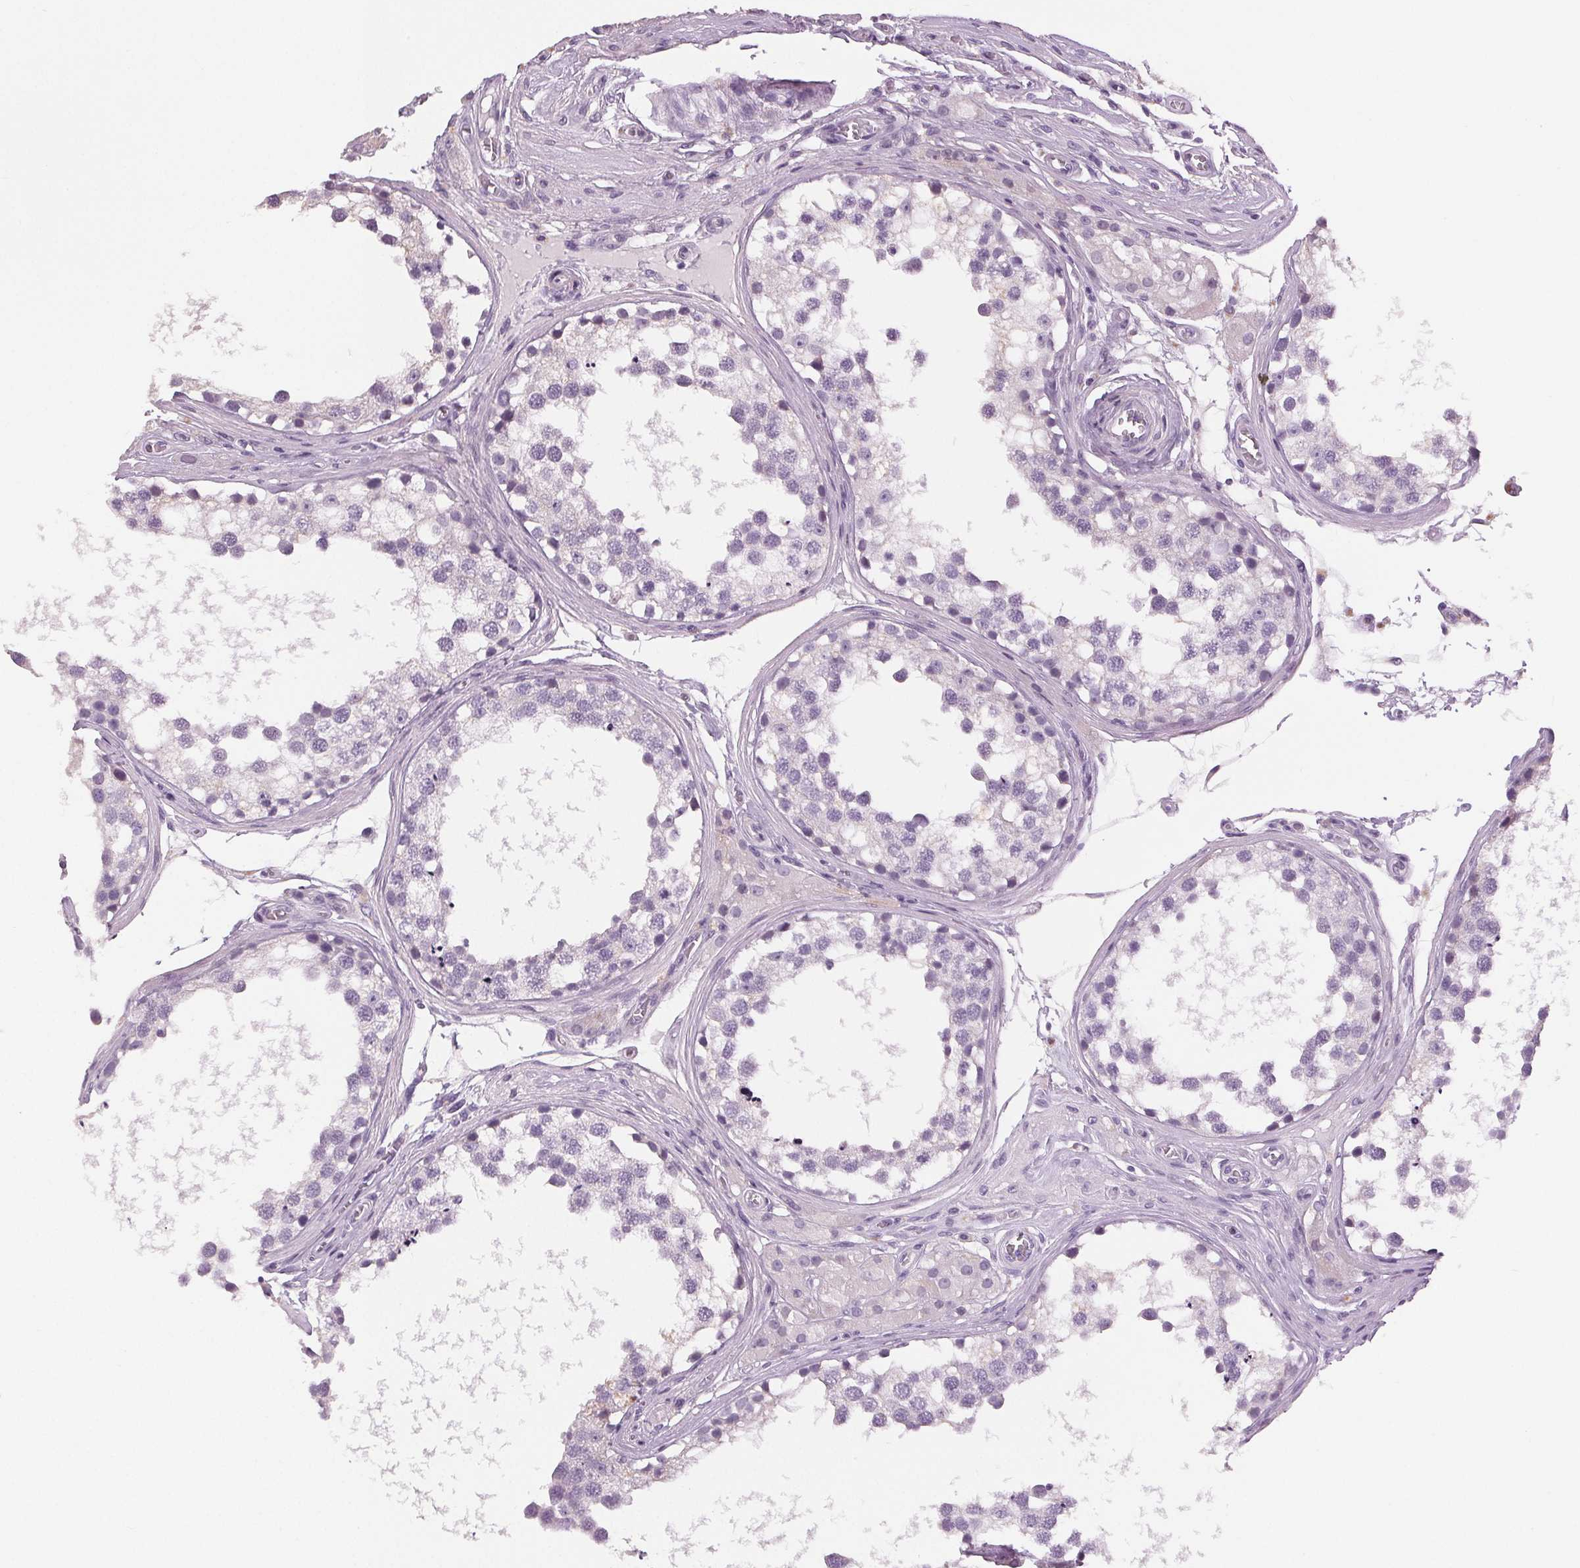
{"staining": {"intensity": "negative", "quantity": "none", "location": "none"}, "tissue": "testis", "cell_type": "Cells in seminiferous ducts", "image_type": "normal", "snomed": [{"axis": "morphology", "description": "Normal tissue, NOS"}, {"axis": "morphology", "description": "Seminoma, NOS"}, {"axis": "topography", "description": "Testis"}], "caption": "The photomicrograph shows no significant expression in cells in seminiferous ducts of testis.", "gene": "MISP", "patient": {"sex": "male", "age": 65}}